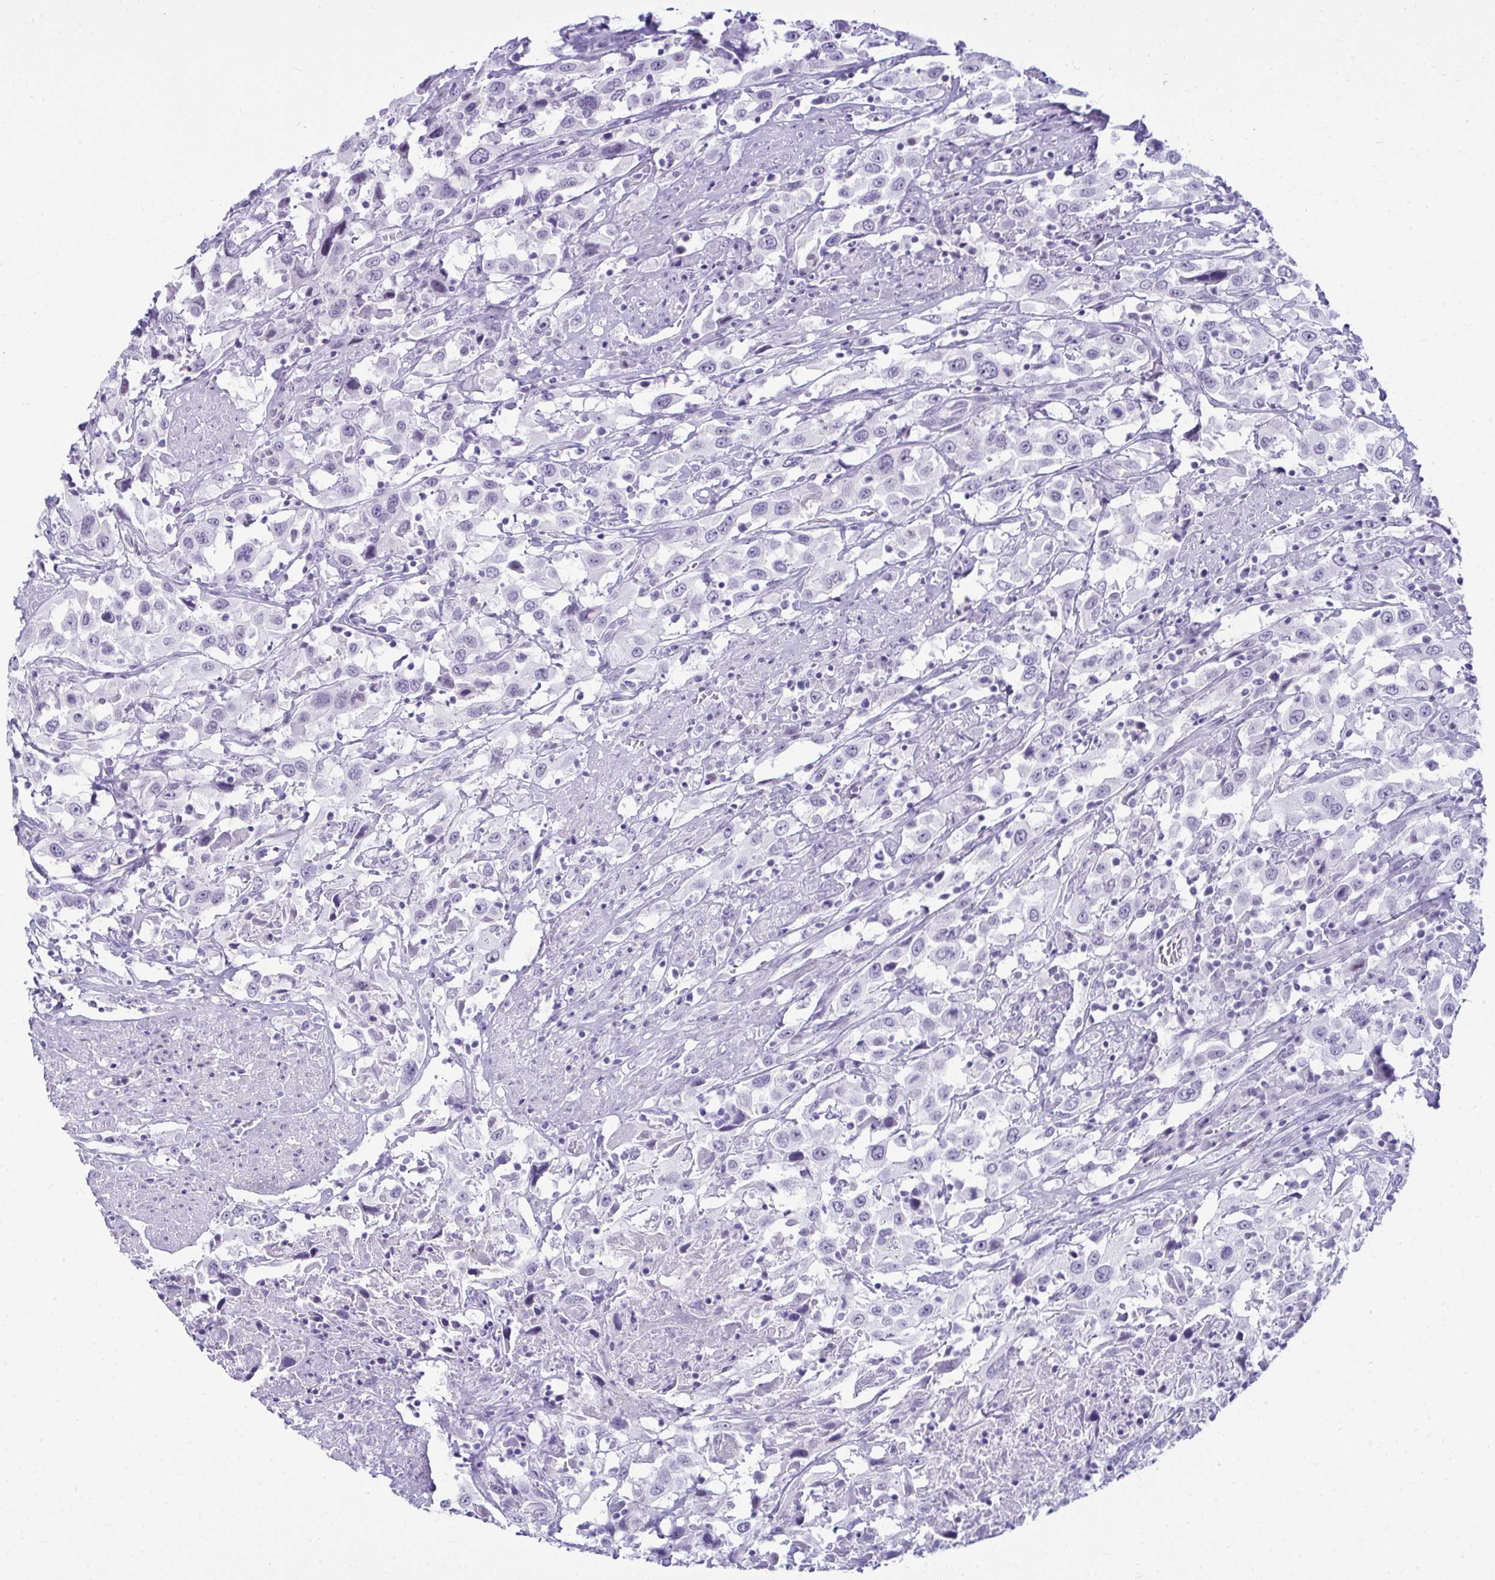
{"staining": {"intensity": "negative", "quantity": "none", "location": "none"}, "tissue": "urothelial cancer", "cell_type": "Tumor cells", "image_type": "cancer", "snomed": [{"axis": "morphology", "description": "Urothelial carcinoma, High grade"}, {"axis": "topography", "description": "Urinary bladder"}], "caption": "The micrograph exhibits no significant expression in tumor cells of urothelial cancer.", "gene": "OR5F1", "patient": {"sex": "male", "age": 61}}